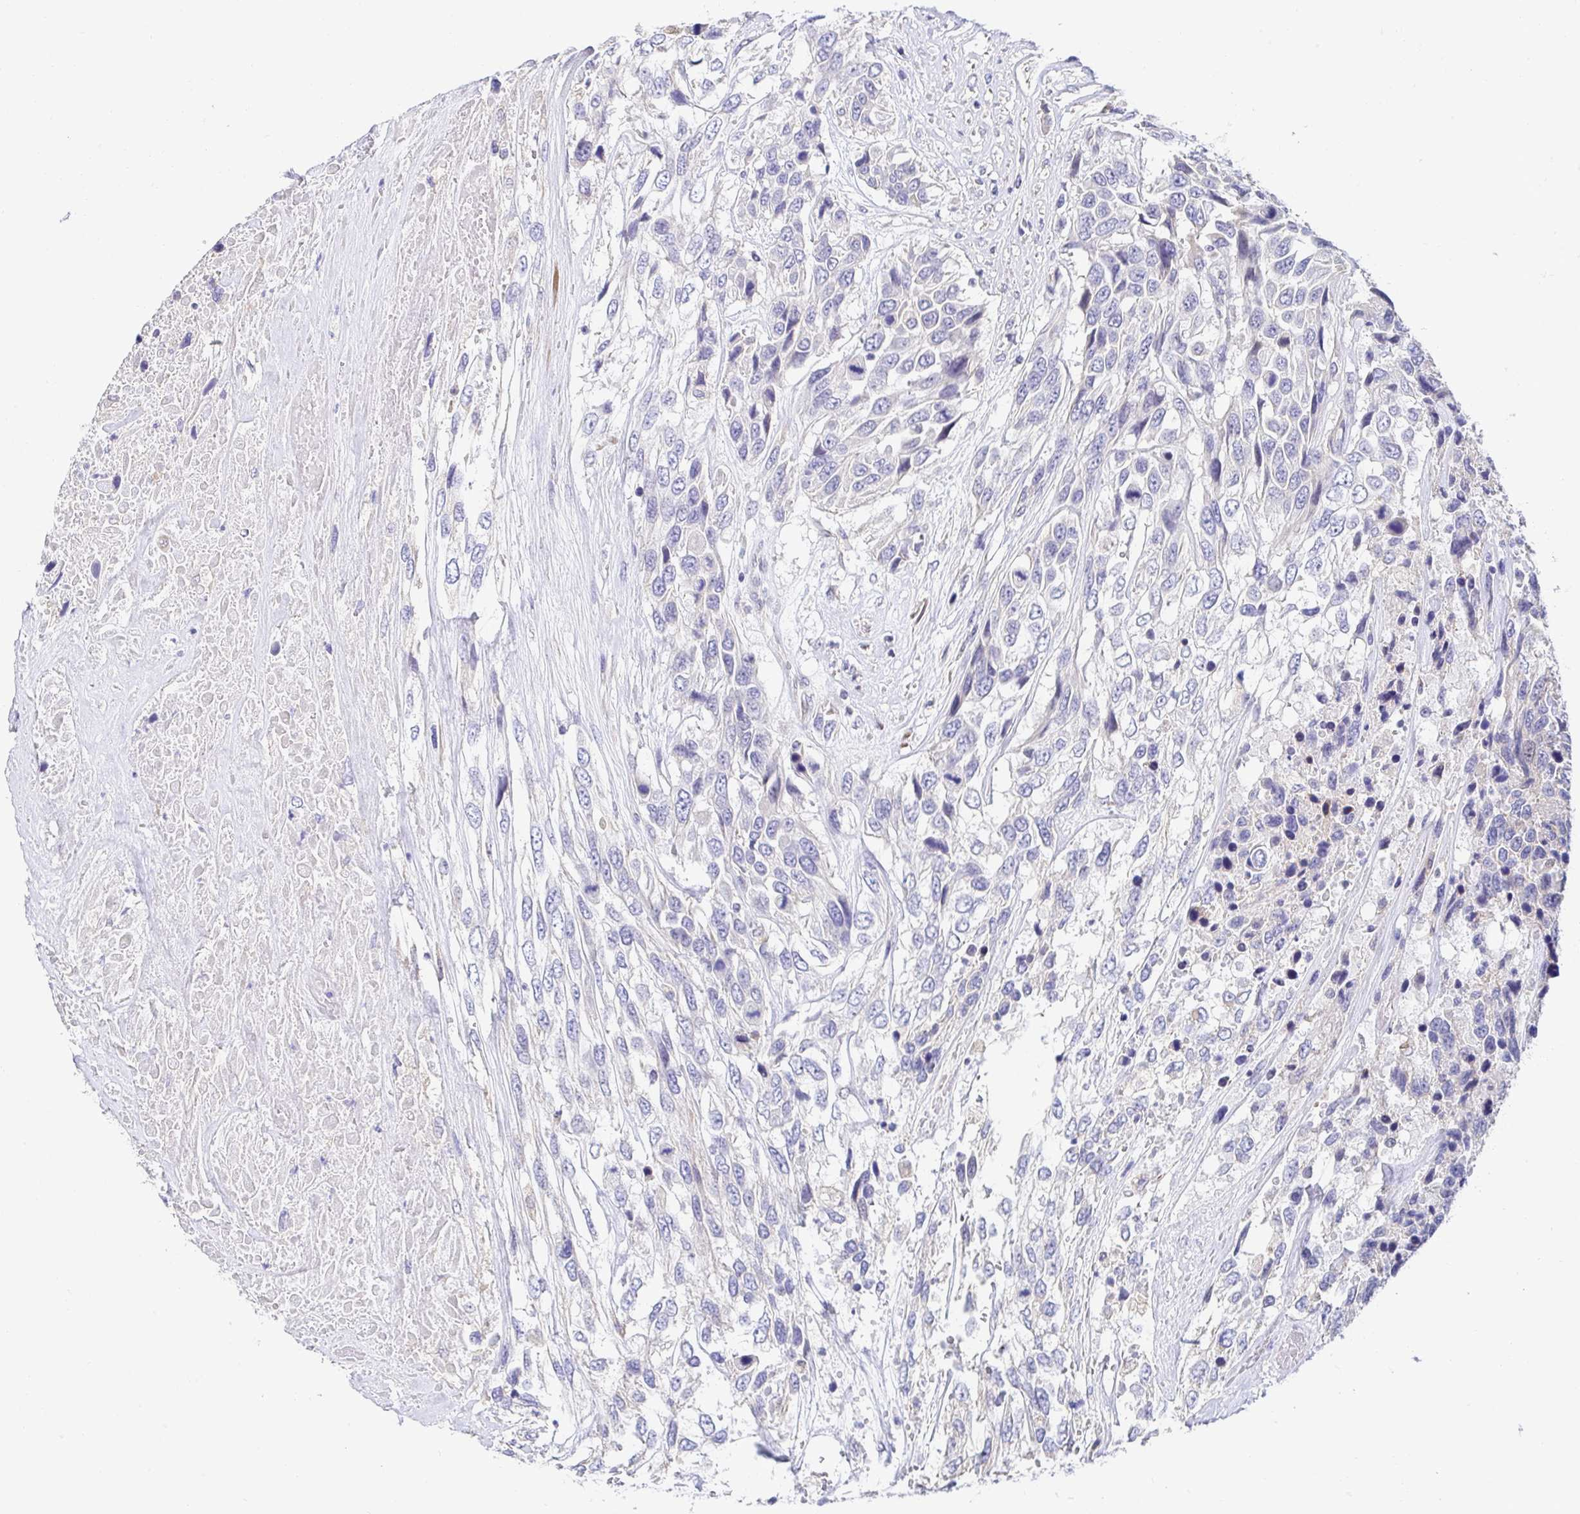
{"staining": {"intensity": "negative", "quantity": "none", "location": "none"}, "tissue": "urothelial cancer", "cell_type": "Tumor cells", "image_type": "cancer", "snomed": [{"axis": "morphology", "description": "Urothelial carcinoma, High grade"}, {"axis": "topography", "description": "Urinary bladder"}], "caption": "Urothelial cancer stained for a protein using immunohistochemistry (IHC) reveals no staining tumor cells.", "gene": "AKAP14", "patient": {"sex": "female", "age": 70}}